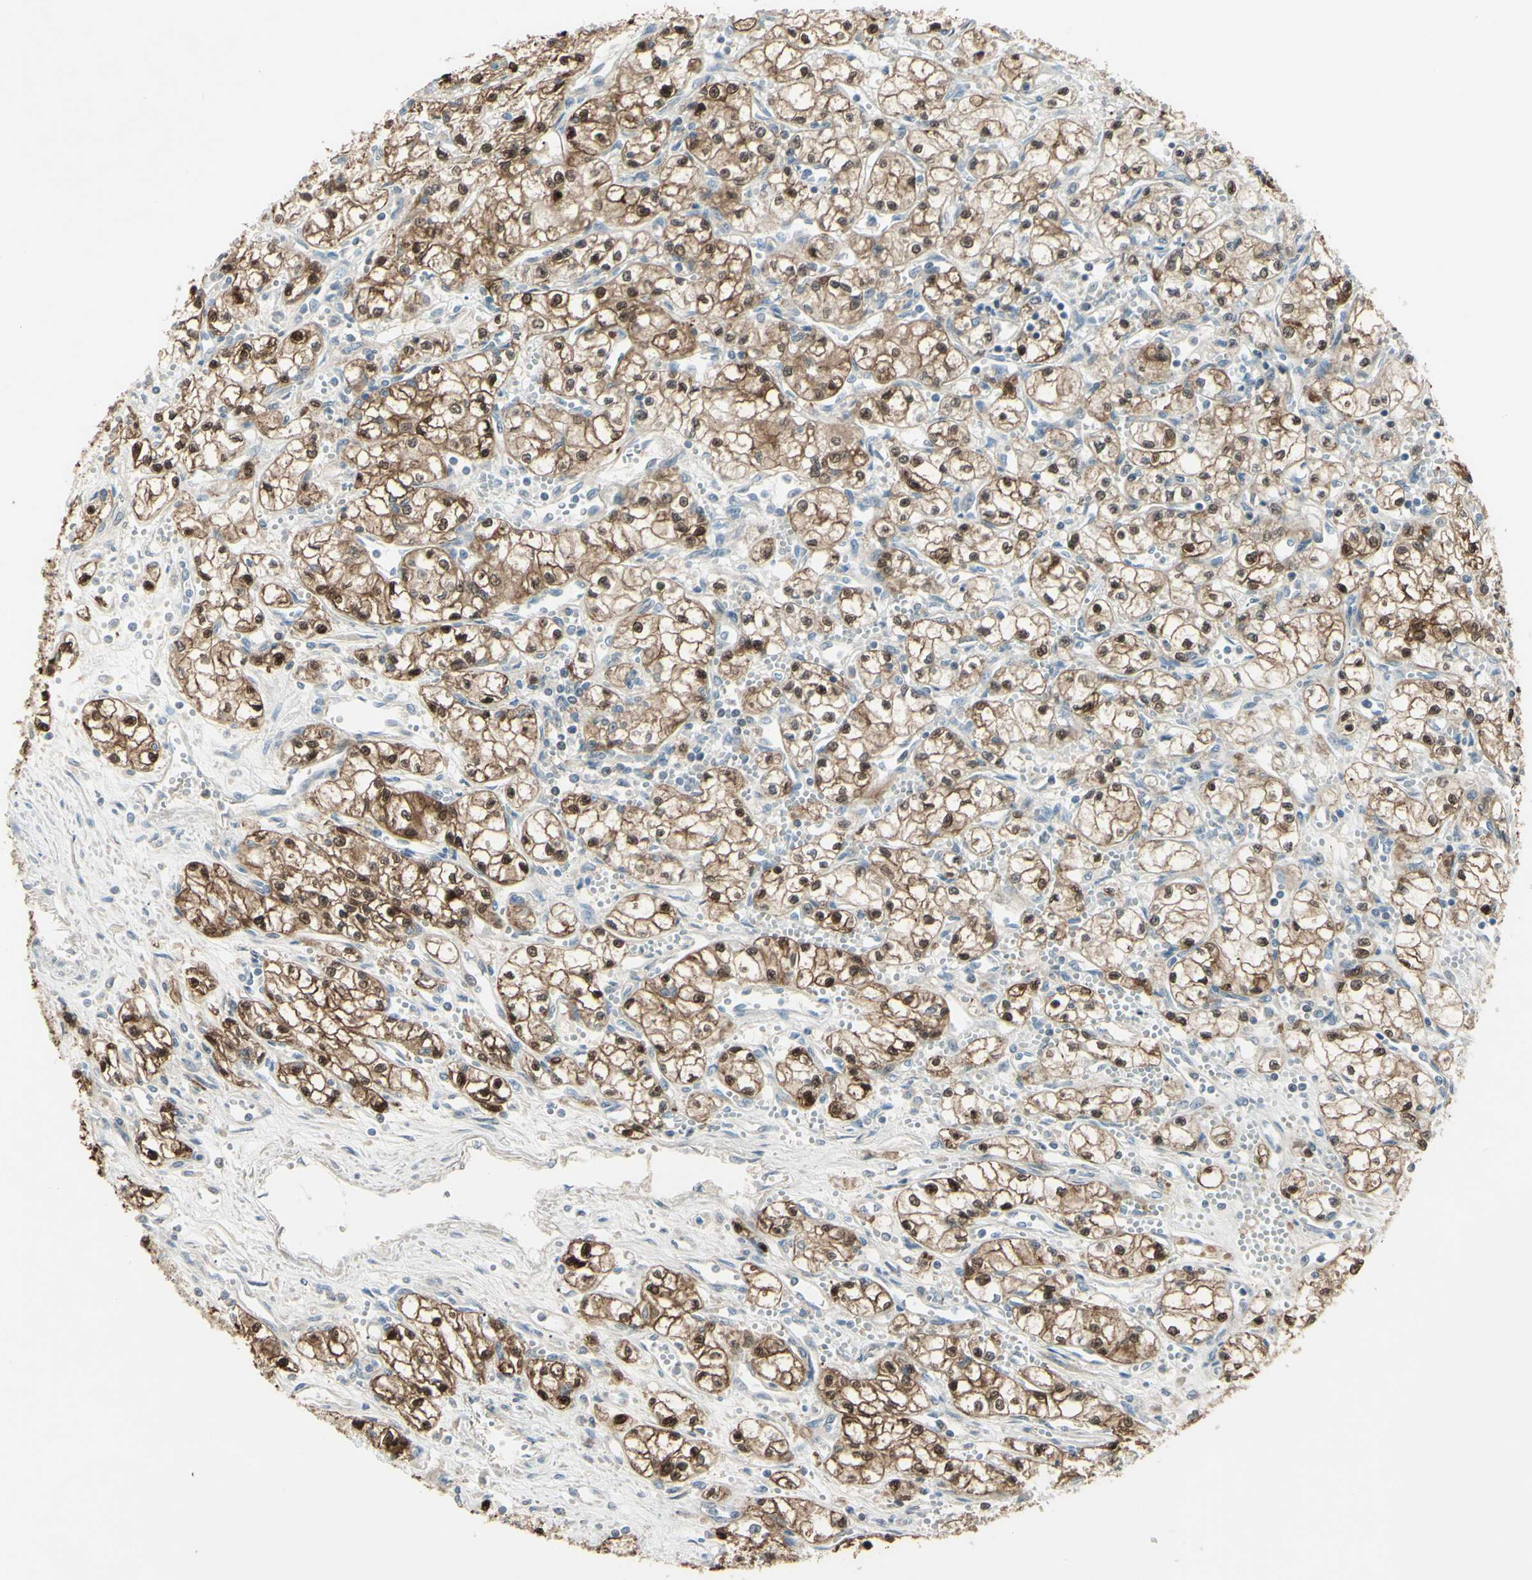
{"staining": {"intensity": "strong", "quantity": ">75%", "location": "cytoplasmic/membranous,nuclear"}, "tissue": "renal cancer", "cell_type": "Tumor cells", "image_type": "cancer", "snomed": [{"axis": "morphology", "description": "Normal tissue, NOS"}, {"axis": "morphology", "description": "Adenocarcinoma, NOS"}, {"axis": "topography", "description": "Kidney"}], "caption": "About >75% of tumor cells in renal adenocarcinoma demonstrate strong cytoplasmic/membranous and nuclear protein staining as visualized by brown immunohistochemical staining.", "gene": "C1orf159", "patient": {"sex": "male", "age": 59}}